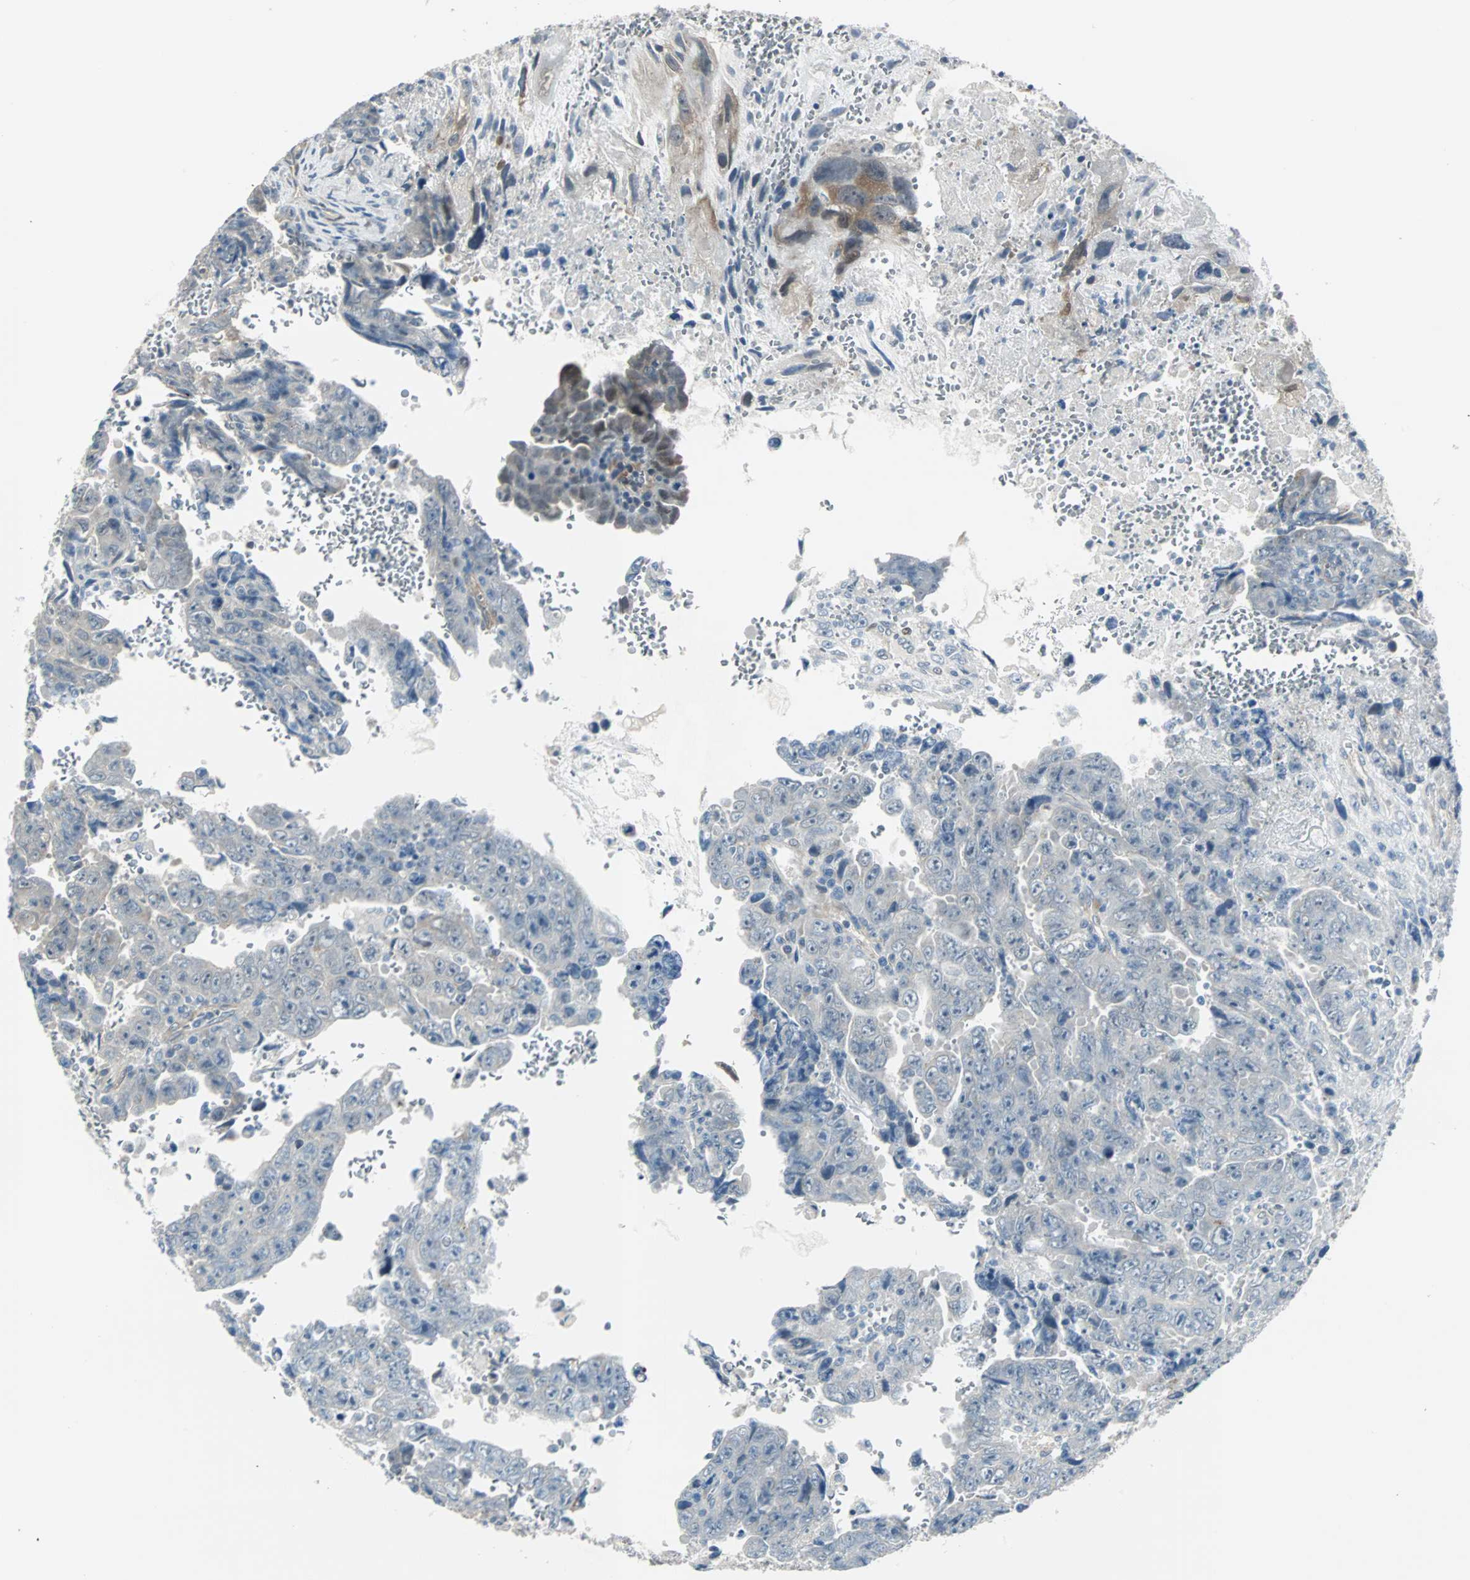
{"staining": {"intensity": "weak", "quantity": "<25%", "location": "cytoplasmic/membranous"}, "tissue": "testis cancer", "cell_type": "Tumor cells", "image_type": "cancer", "snomed": [{"axis": "morphology", "description": "Carcinoma, Embryonal, NOS"}, {"axis": "topography", "description": "Testis"}], "caption": "Testis embryonal carcinoma was stained to show a protein in brown. There is no significant expression in tumor cells.", "gene": "FHL2", "patient": {"sex": "male", "age": 28}}